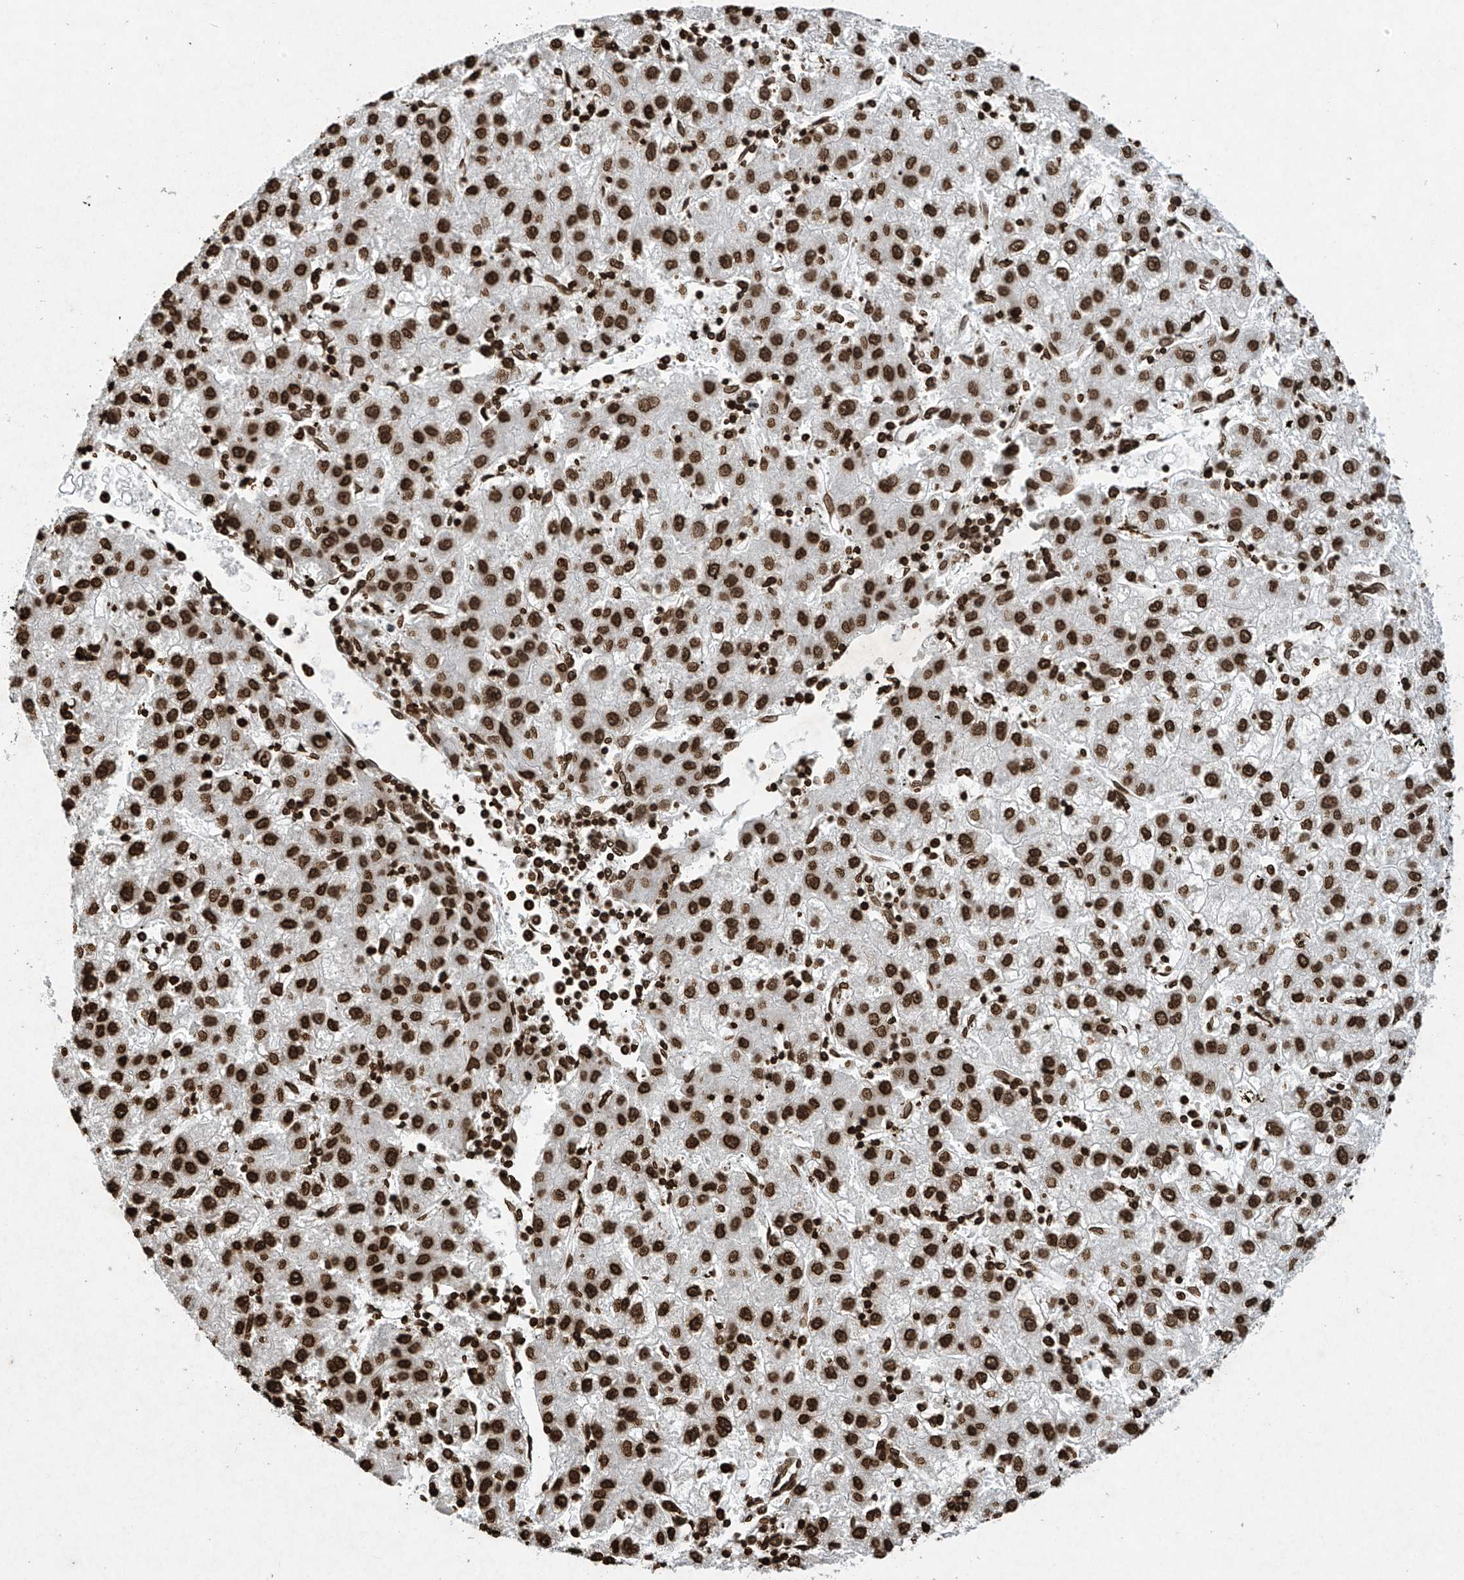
{"staining": {"intensity": "strong", "quantity": ">75%", "location": "nuclear"}, "tissue": "liver cancer", "cell_type": "Tumor cells", "image_type": "cancer", "snomed": [{"axis": "morphology", "description": "Carcinoma, Hepatocellular, NOS"}, {"axis": "topography", "description": "Liver"}], "caption": "DAB (3,3'-diaminobenzidine) immunohistochemical staining of hepatocellular carcinoma (liver) shows strong nuclear protein expression in approximately >75% of tumor cells.", "gene": "H3-3A", "patient": {"sex": "male", "age": 72}}